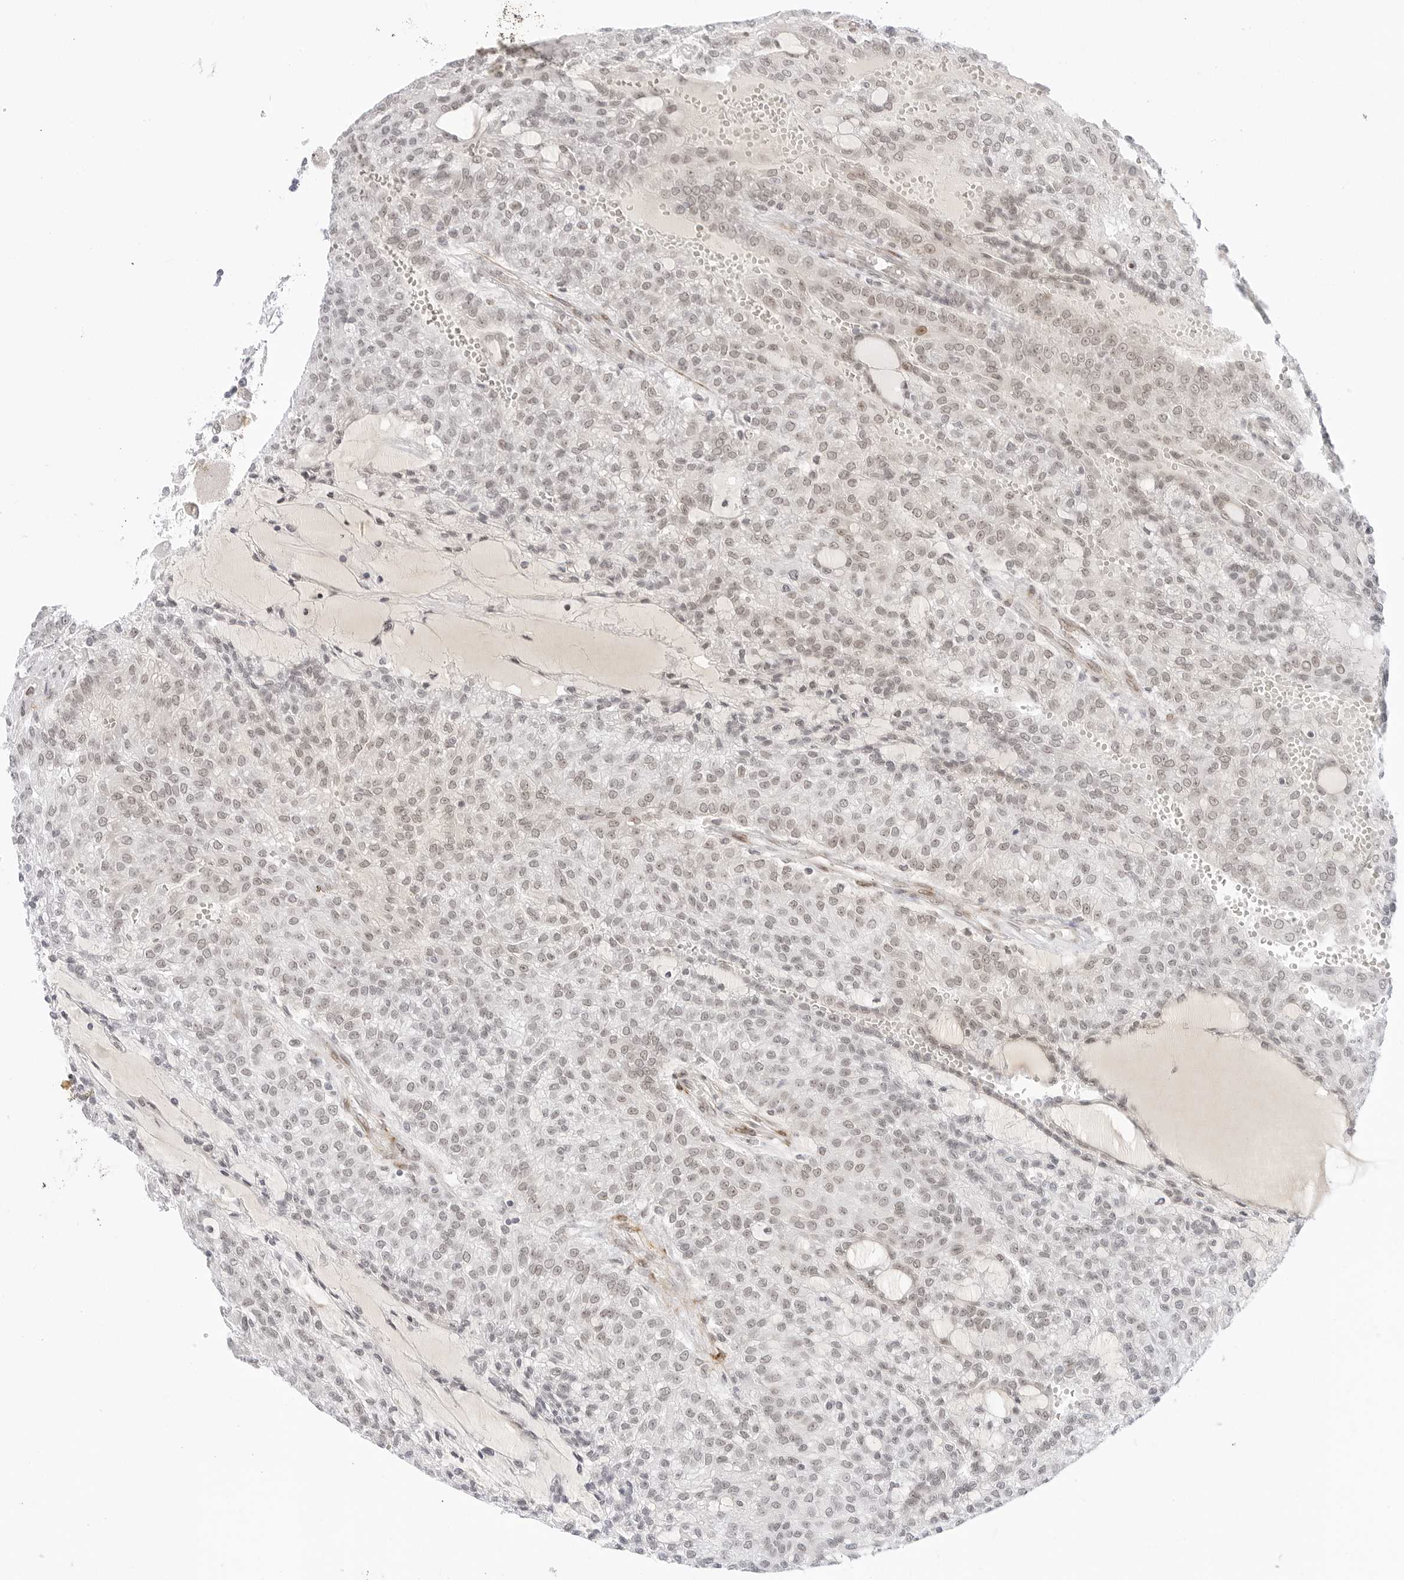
{"staining": {"intensity": "weak", "quantity": ">75%", "location": "nuclear"}, "tissue": "renal cancer", "cell_type": "Tumor cells", "image_type": "cancer", "snomed": [{"axis": "morphology", "description": "Adenocarcinoma, NOS"}, {"axis": "topography", "description": "Kidney"}], "caption": "A high-resolution micrograph shows immunohistochemistry (IHC) staining of renal cancer, which demonstrates weak nuclear positivity in about >75% of tumor cells.", "gene": "HIPK3", "patient": {"sex": "male", "age": 63}}